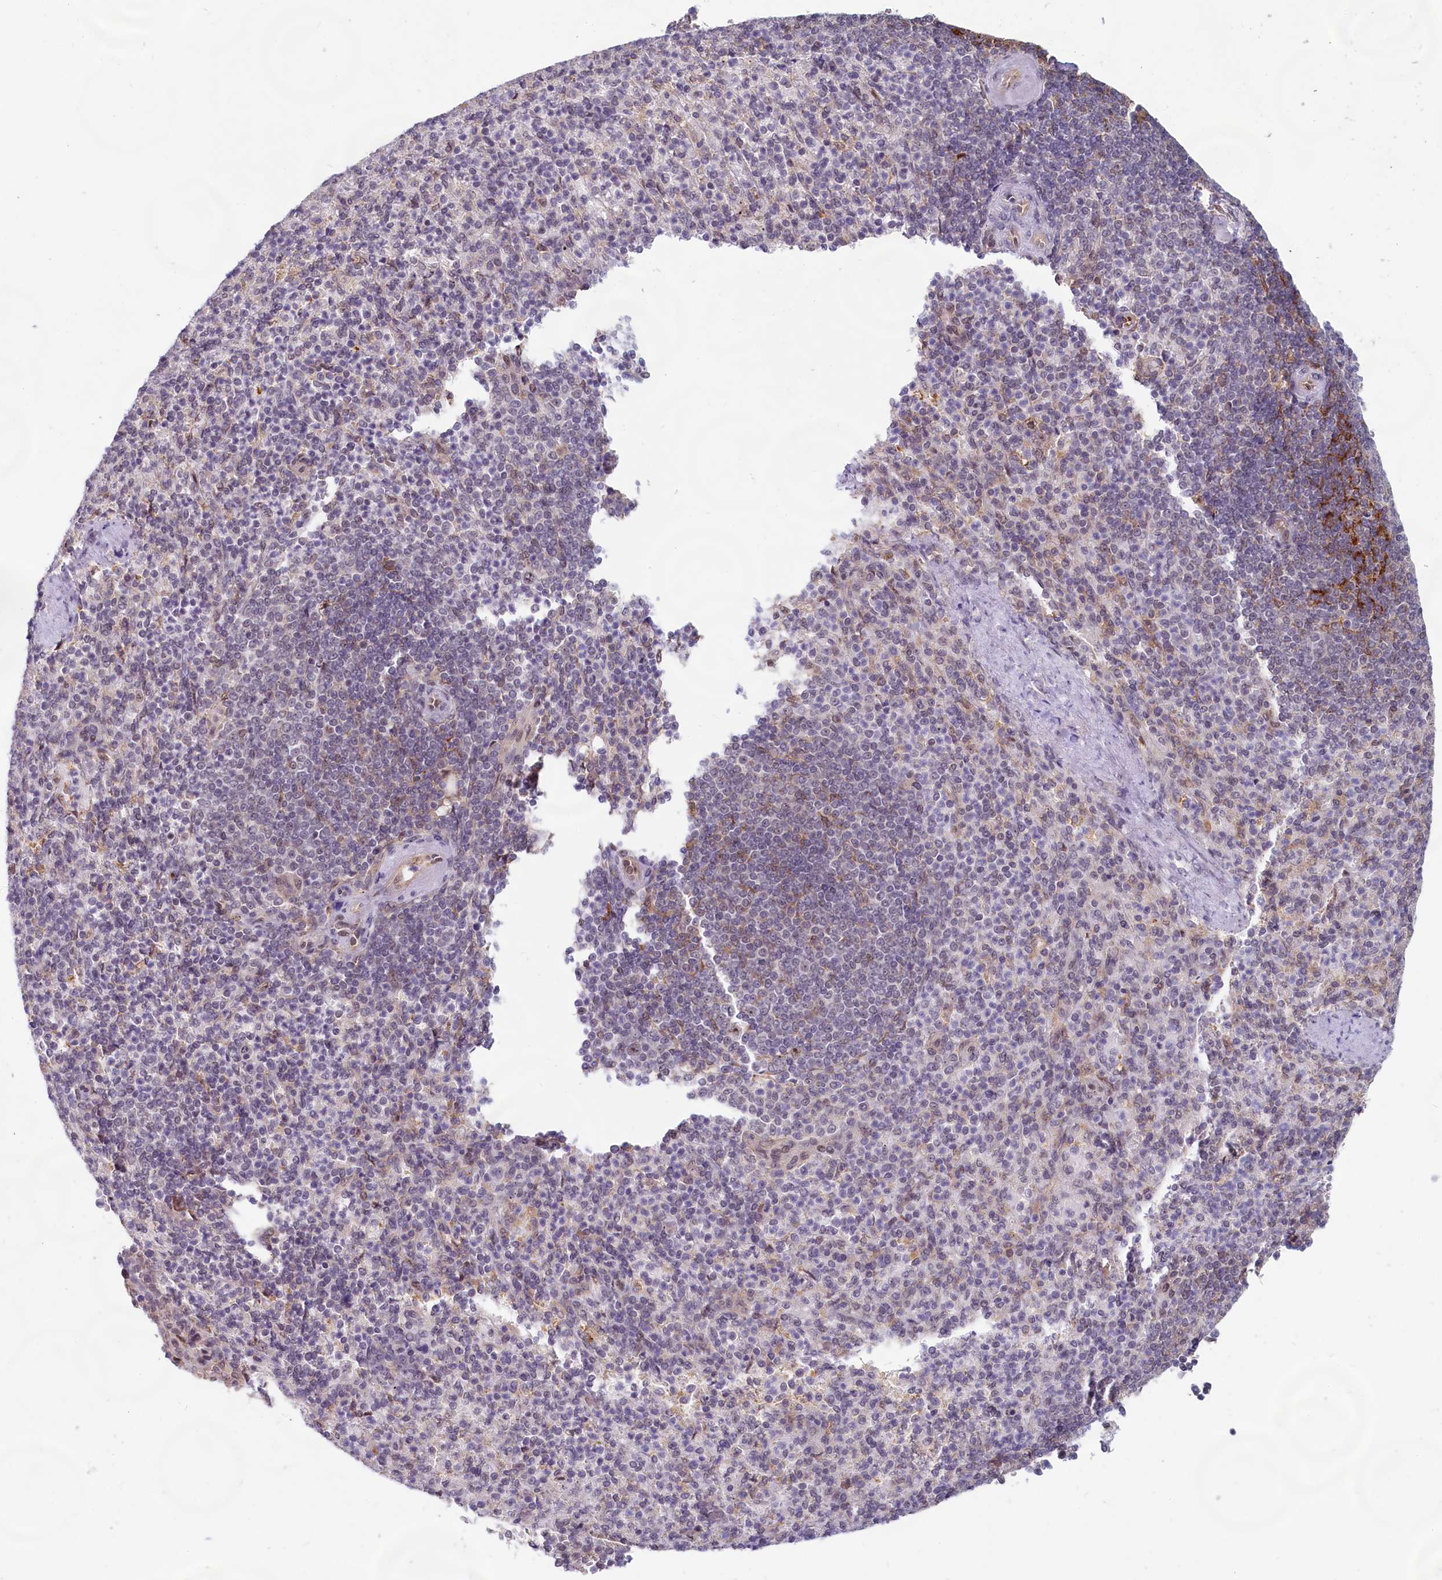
{"staining": {"intensity": "moderate", "quantity": "<25%", "location": "nuclear"}, "tissue": "spleen", "cell_type": "Cells in red pulp", "image_type": "normal", "snomed": [{"axis": "morphology", "description": "Normal tissue, NOS"}, {"axis": "topography", "description": "Spleen"}], "caption": "Immunohistochemistry micrograph of benign human spleen stained for a protein (brown), which shows low levels of moderate nuclear positivity in approximately <25% of cells in red pulp.", "gene": "C1D", "patient": {"sex": "female", "age": 74}}